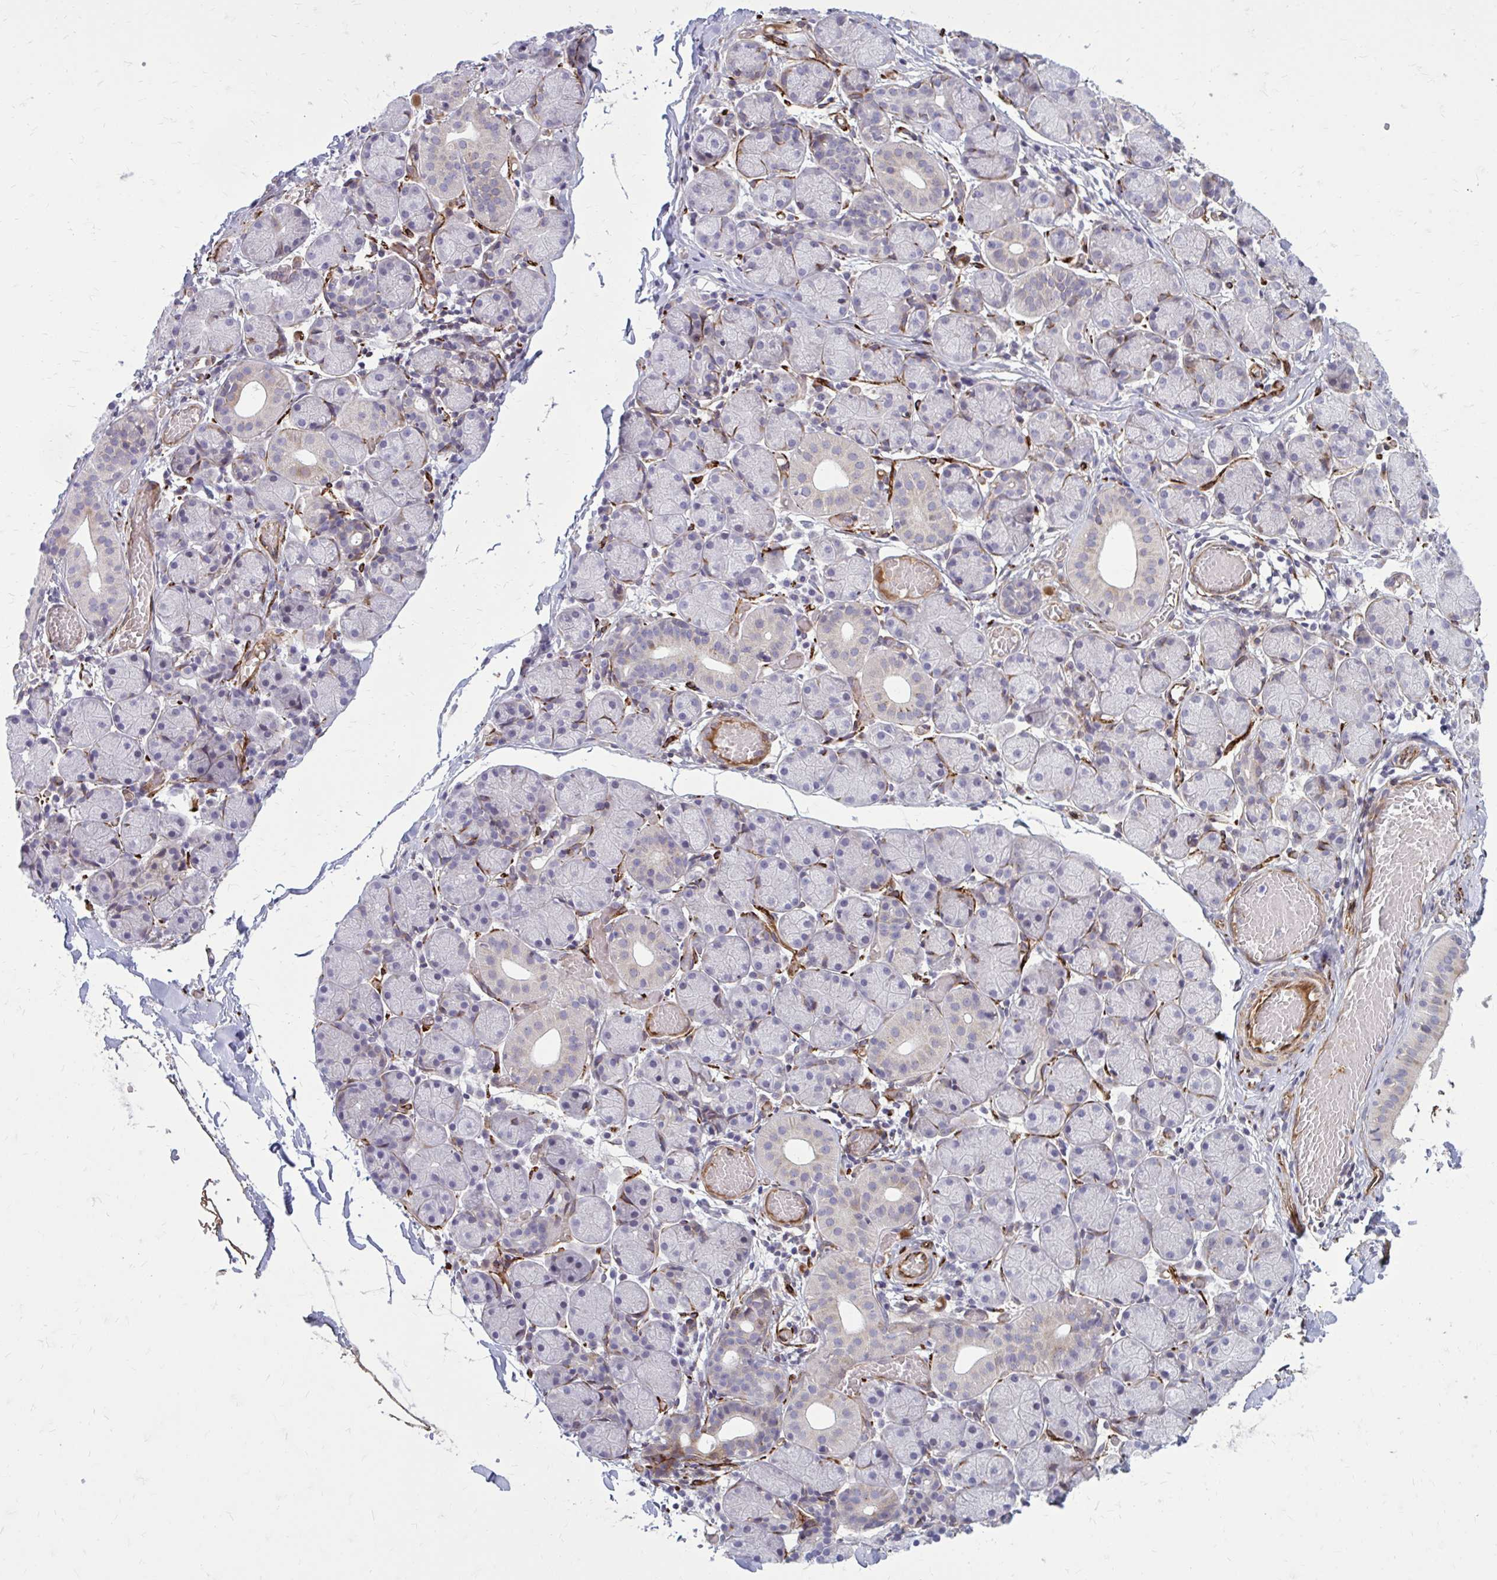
{"staining": {"intensity": "negative", "quantity": "none", "location": "none"}, "tissue": "salivary gland", "cell_type": "Glandular cells", "image_type": "normal", "snomed": [{"axis": "morphology", "description": "Normal tissue, NOS"}, {"axis": "topography", "description": "Salivary gland"}], "caption": "Salivary gland was stained to show a protein in brown. There is no significant expression in glandular cells. (DAB immunohistochemistry (IHC) with hematoxylin counter stain).", "gene": "BEND5", "patient": {"sex": "female", "age": 24}}